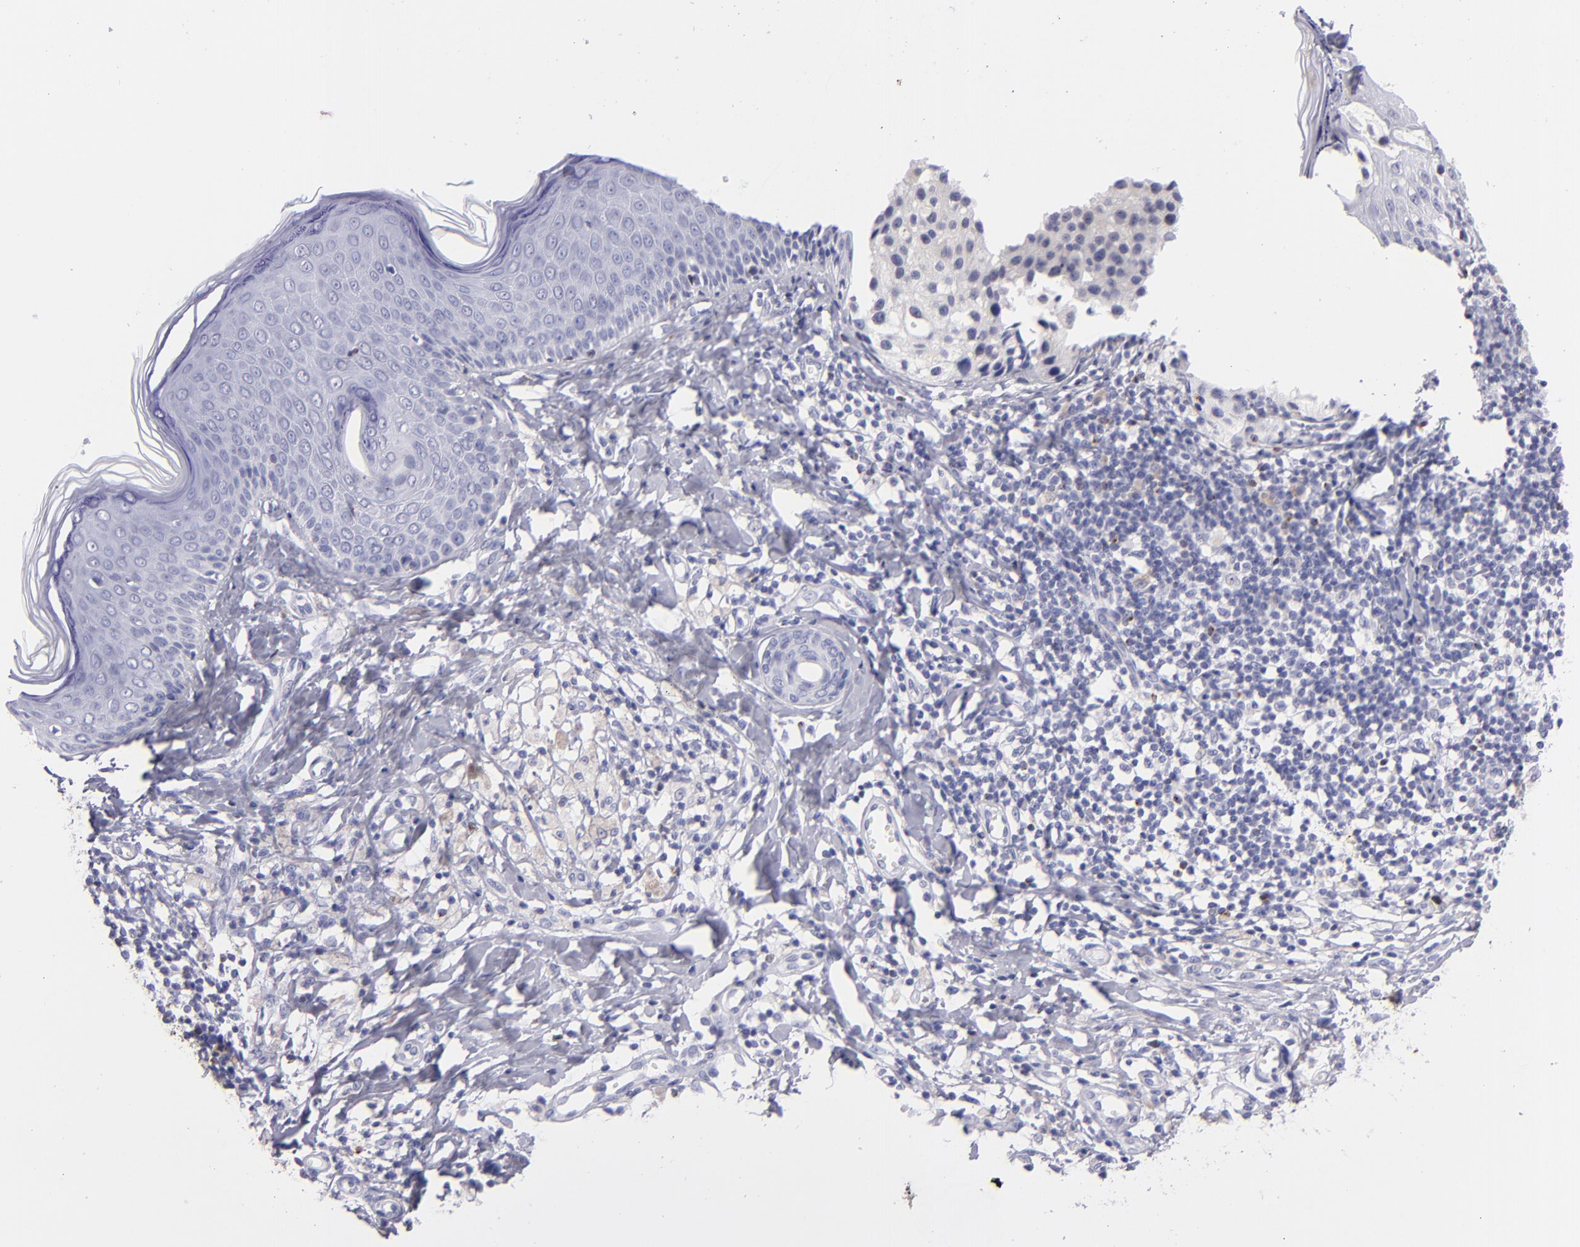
{"staining": {"intensity": "negative", "quantity": "none", "location": "none"}, "tissue": "melanoma", "cell_type": "Tumor cells", "image_type": "cancer", "snomed": [{"axis": "morphology", "description": "Malignant melanoma, NOS"}, {"axis": "topography", "description": "Skin"}], "caption": "Human malignant melanoma stained for a protein using immunohistochemistry displays no expression in tumor cells.", "gene": "PRF1", "patient": {"sex": "male", "age": 23}}